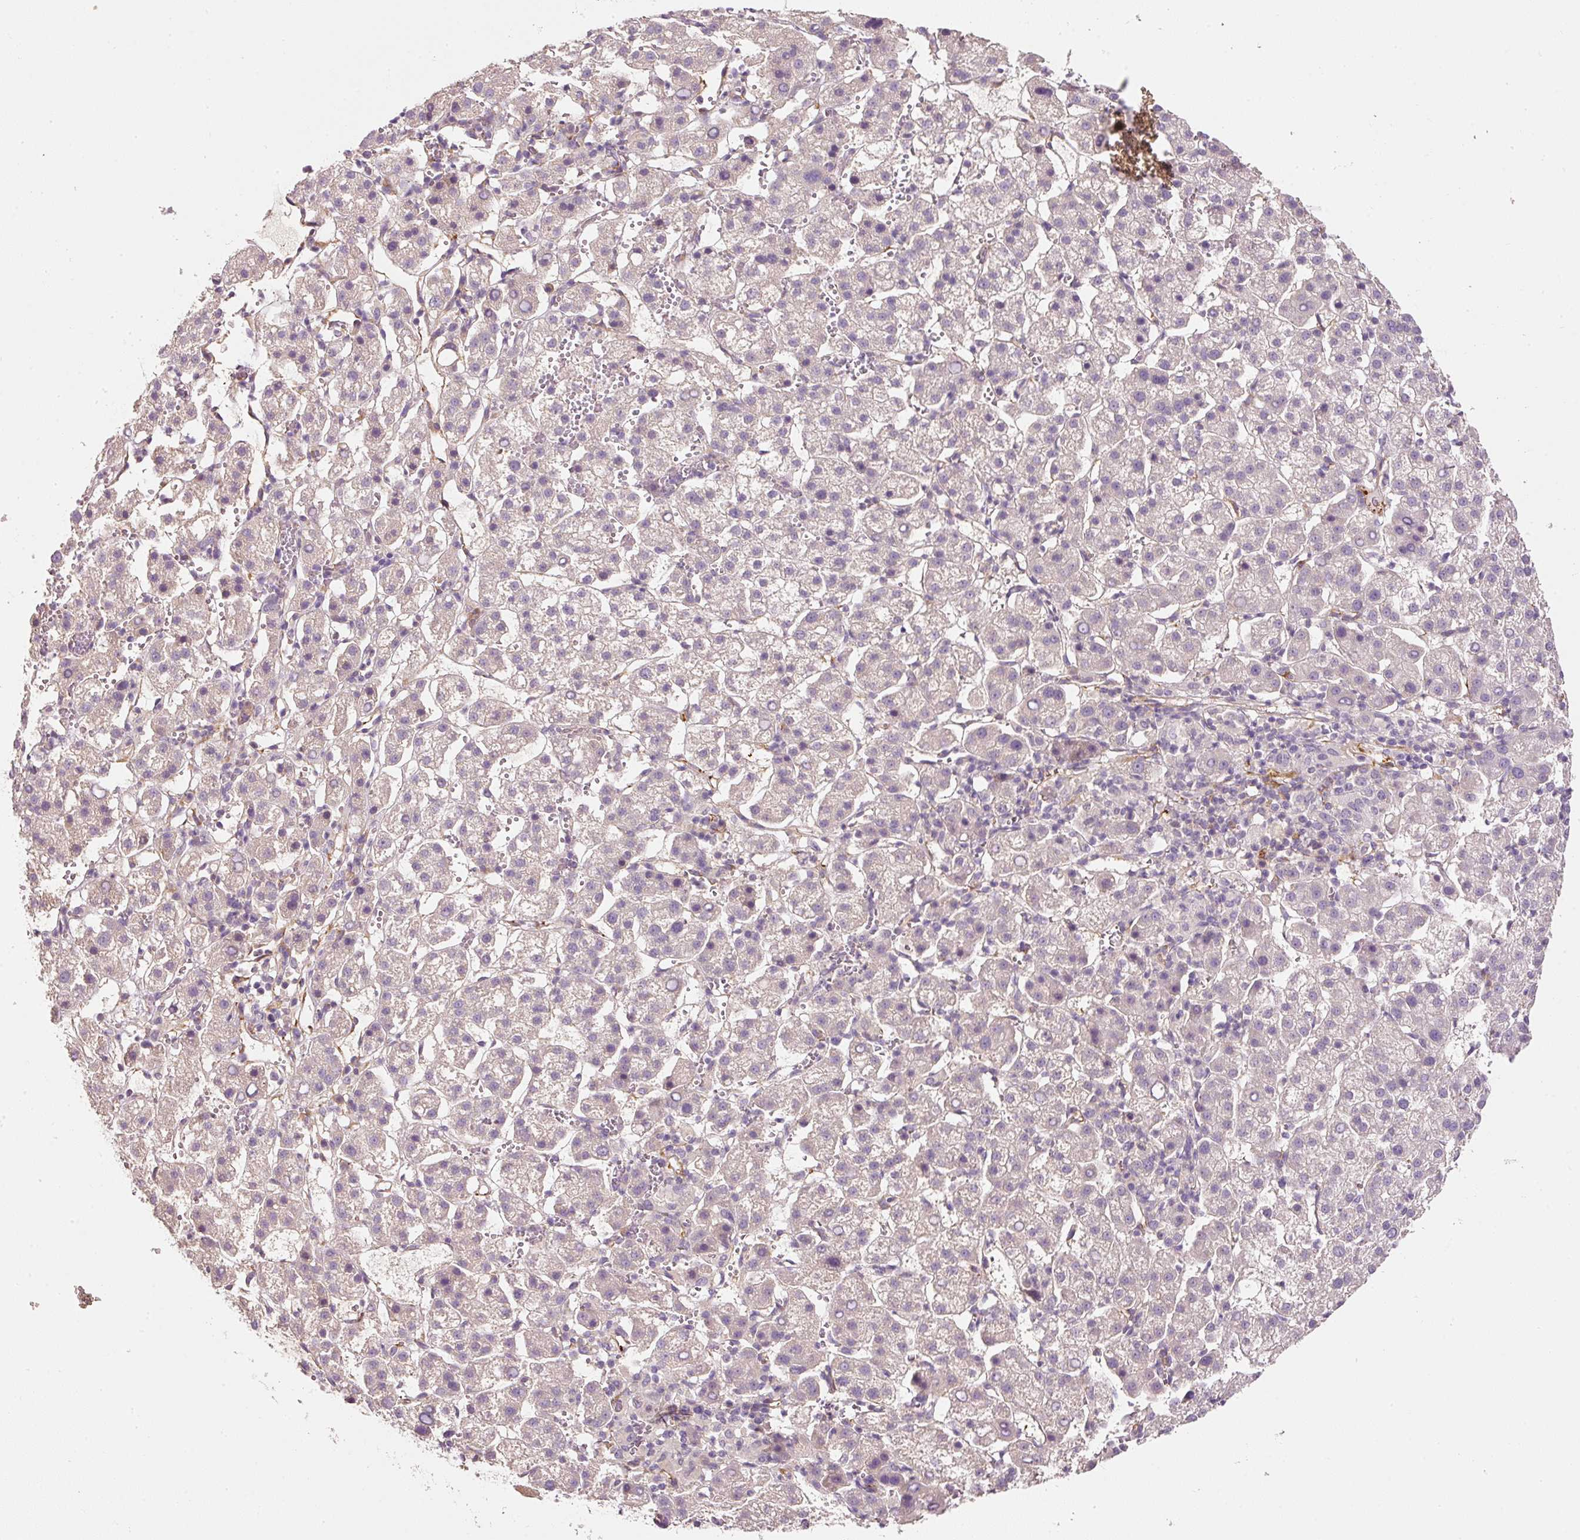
{"staining": {"intensity": "negative", "quantity": "none", "location": "none"}, "tissue": "liver cancer", "cell_type": "Tumor cells", "image_type": "cancer", "snomed": [{"axis": "morphology", "description": "Carcinoma, Hepatocellular, NOS"}, {"axis": "topography", "description": "Liver"}], "caption": "This micrograph is of liver hepatocellular carcinoma stained with IHC to label a protein in brown with the nuclei are counter-stained blue. There is no expression in tumor cells. (Brightfield microscopy of DAB IHC at high magnification).", "gene": "RNF167", "patient": {"sex": "female", "age": 58}}